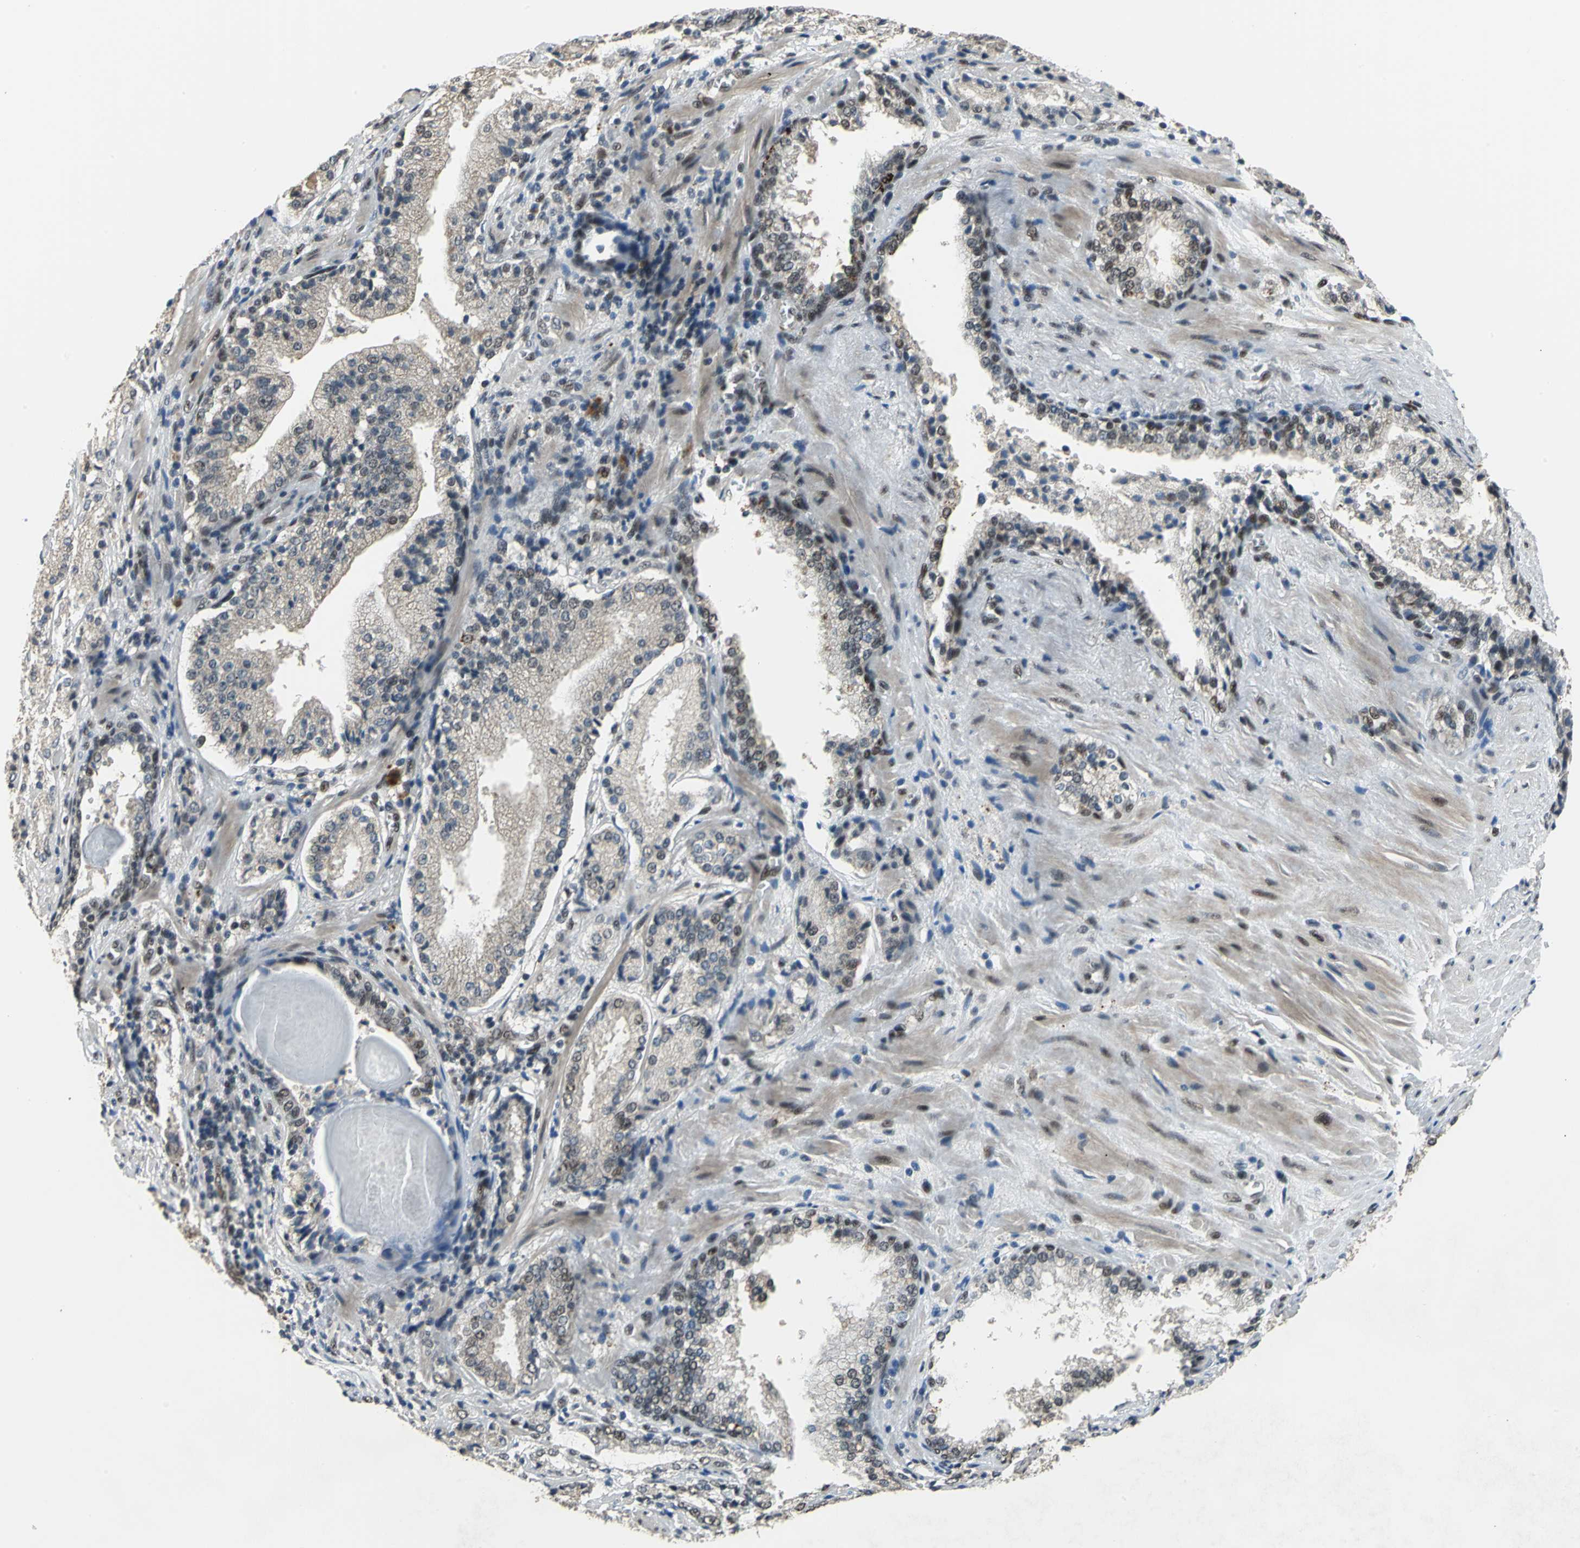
{"staining": {"intensity": "moderate", "quantity": "25%-75%", "location": "cytoplasmic/membranous,nuclear"}, "tissue": "prostate cancer", "cell_type": "Tumor cells", "image_type": "cancer", "snomed": [{"axis": "morphology", "description": "Adenocarcinoma, High grade"}, {"axis": "topography", "description": "Prostate"}], "caption": "This is an image of IHC staining of high-grade adenocarcinoma (prostate), which shows moderate staining in the cytoplasmic/membranous and nuclear of tumor cells.", "gene": "ELF2", "patient": {"sex": "male", "age": 58}}